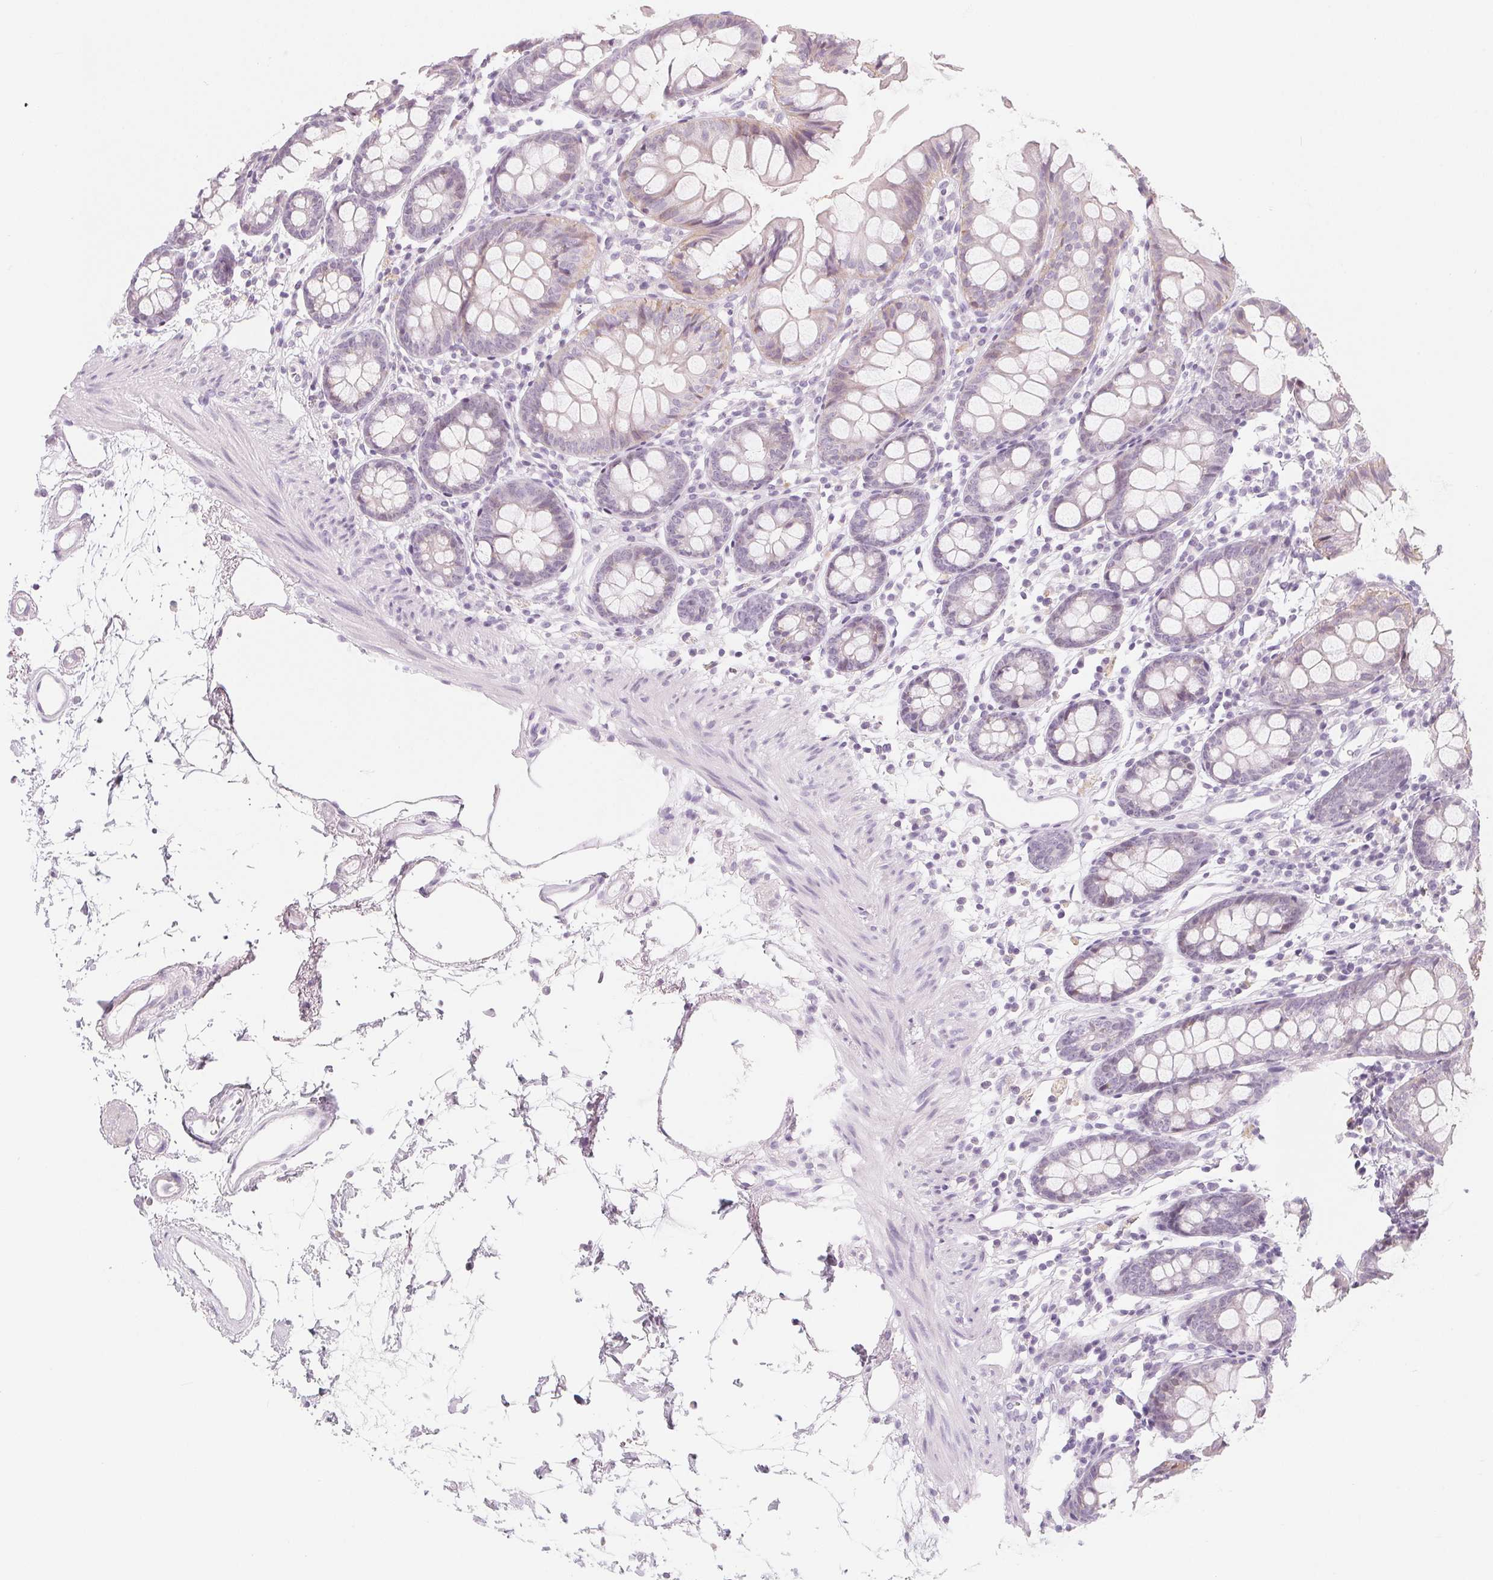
{"staining": {"intensity": "negative", "quantity": "none", "location": "none"}, "tissue": "colon", "cell_type": "Endothelial cells", "image_type": "normal", "snomed": [{"axis": "morphology", "description": "Normal tissue, NOS"}, {"axis": "topography", "description": "Colon"}], "caption": "DAB immunohistochemical staining of normal colon reveals no significant positivity in endothelial cells.", "gene": "SH3GL2", "patient": {"sex": "female", "age": 84}}